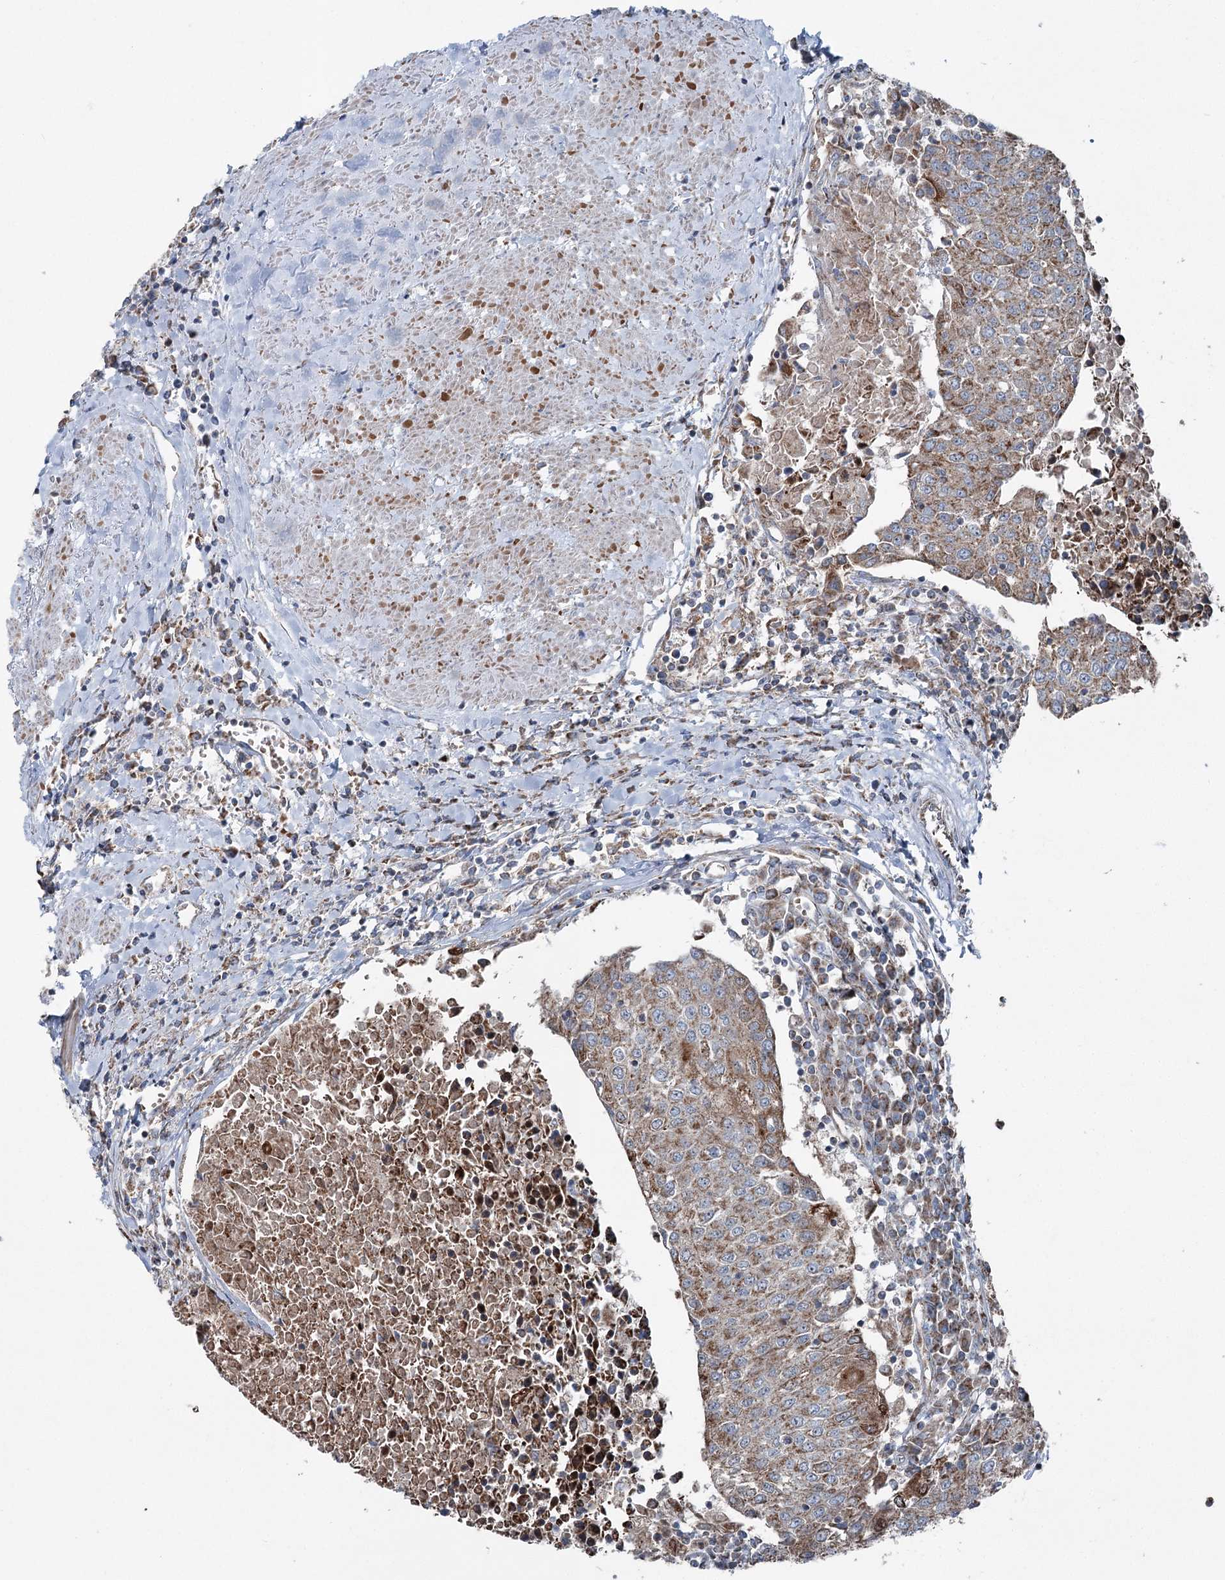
{"staining": {"intensity": "moderate", "quantity": ">75%", "location": "cytoplasmic/membranous"}, "tissue": "urothelial cancer", "cell_type": "Tumor cells", "image_type": "cancer", "snomed": [{"axis": "morphology", "description": "Urothelial carcinoma, High grade"}, {"axis": "topography", "description": "Urinary bladder"}], "caption": "Human urothelial cancer stained for a protein (brown) demonstrates moderate cytoplasmic/membranous positive staining in about >75% of tumor cells.", "gene": "UCN3", "patient": {"sex": "female", "age": 85}}